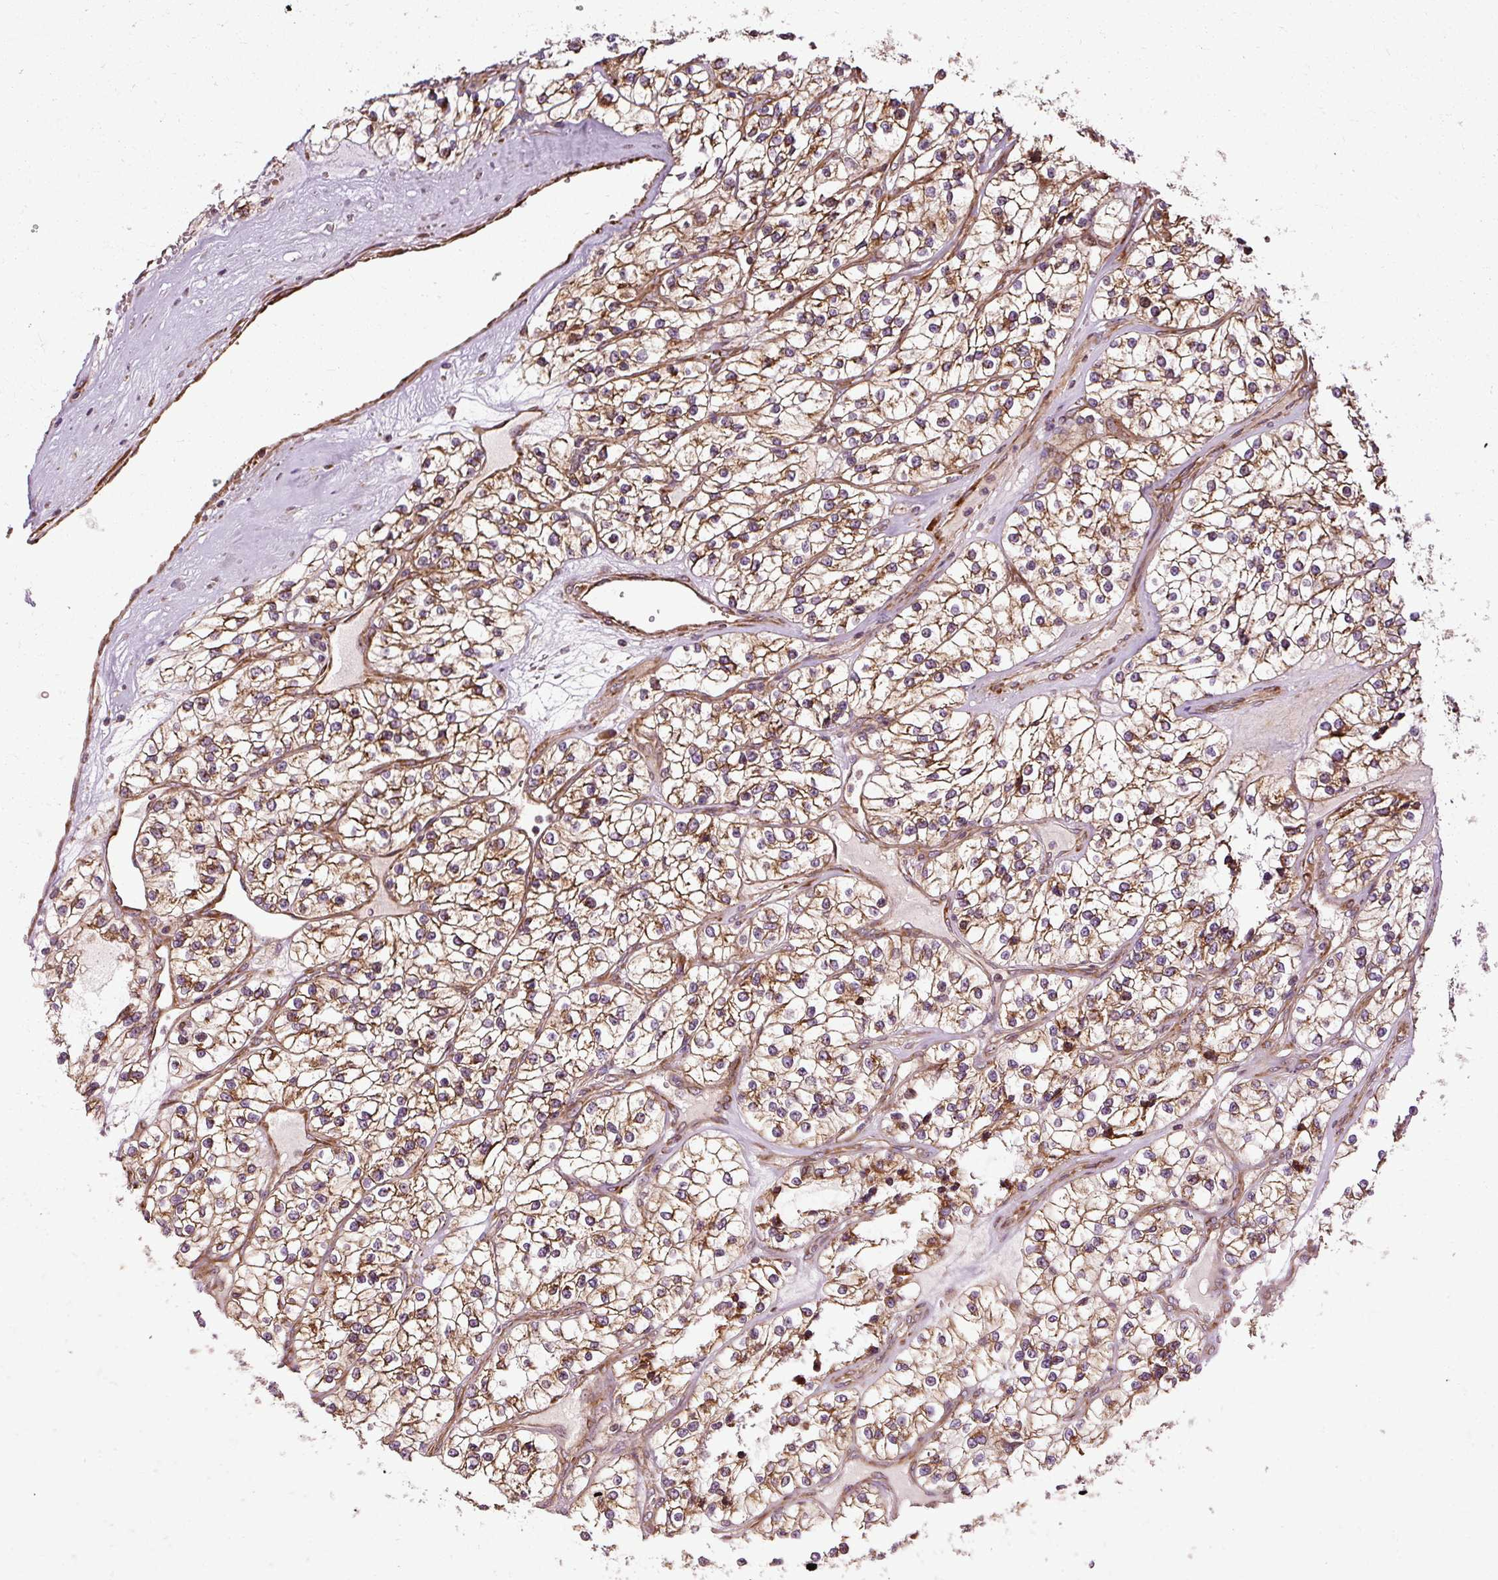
{"staining": {"intensity": "moderate", "quantity": ">75%", "location": "cytoplasmic/membranous"}, "tissue": "renal cancer", "cell_type": "Tumor cells", "image_type": "cancer", "snomed": [{"axis": "morphology", "description": "Adenocarcinoma, NOS"}, {"axis": "topography", "description": "Kidney"}], "caption": "Immunohistochemistry (IHC) image of neoplastic tissue: renal cancer stained using immunohistochemistry (IHC) reveals medium levels of moderate protein expression localized specifically in the cytoplasmic/membranous of tumor cells, appearing as a cytoplasmic/membranous brown color.", "gene": "ISCU", "patient": {"sex": "female", "age": 57}}